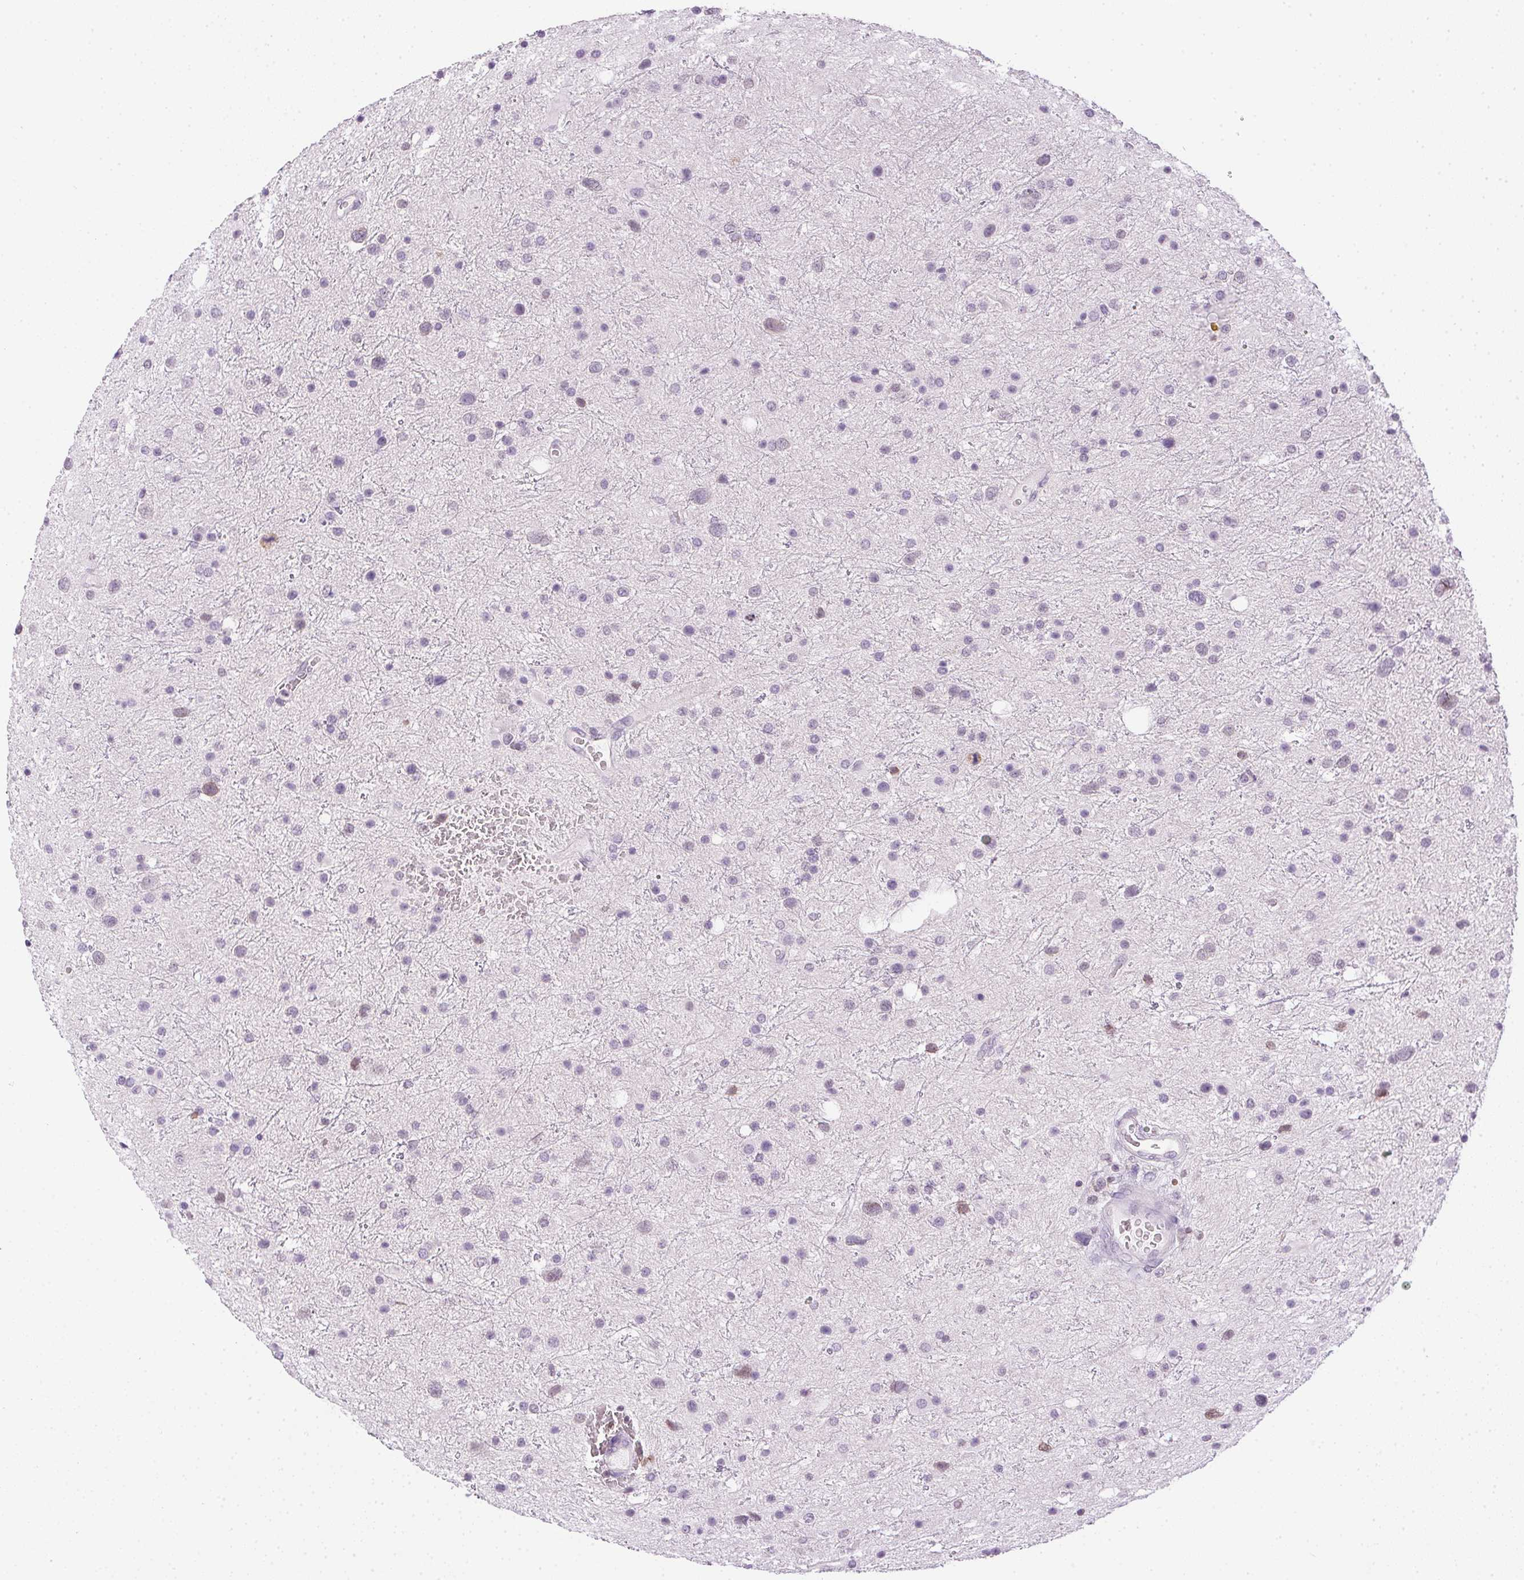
{"staining": {"intensity": "negative", "quantity": "none", "location": "none"}, "tissue": "glioma", "cell_type": "Tumor cells", "image_type": "cancer", "snomed": [{"axis": "morphology", "description": "Glioma, malignant, Low grade"}, {"axis": "topography", "description": "Brain"}], "caption": "The micrograph demonstrates no staining of tumor cells in glioma.", "gene": "PRL", "patient": {"sex": "female", "age": 32}}